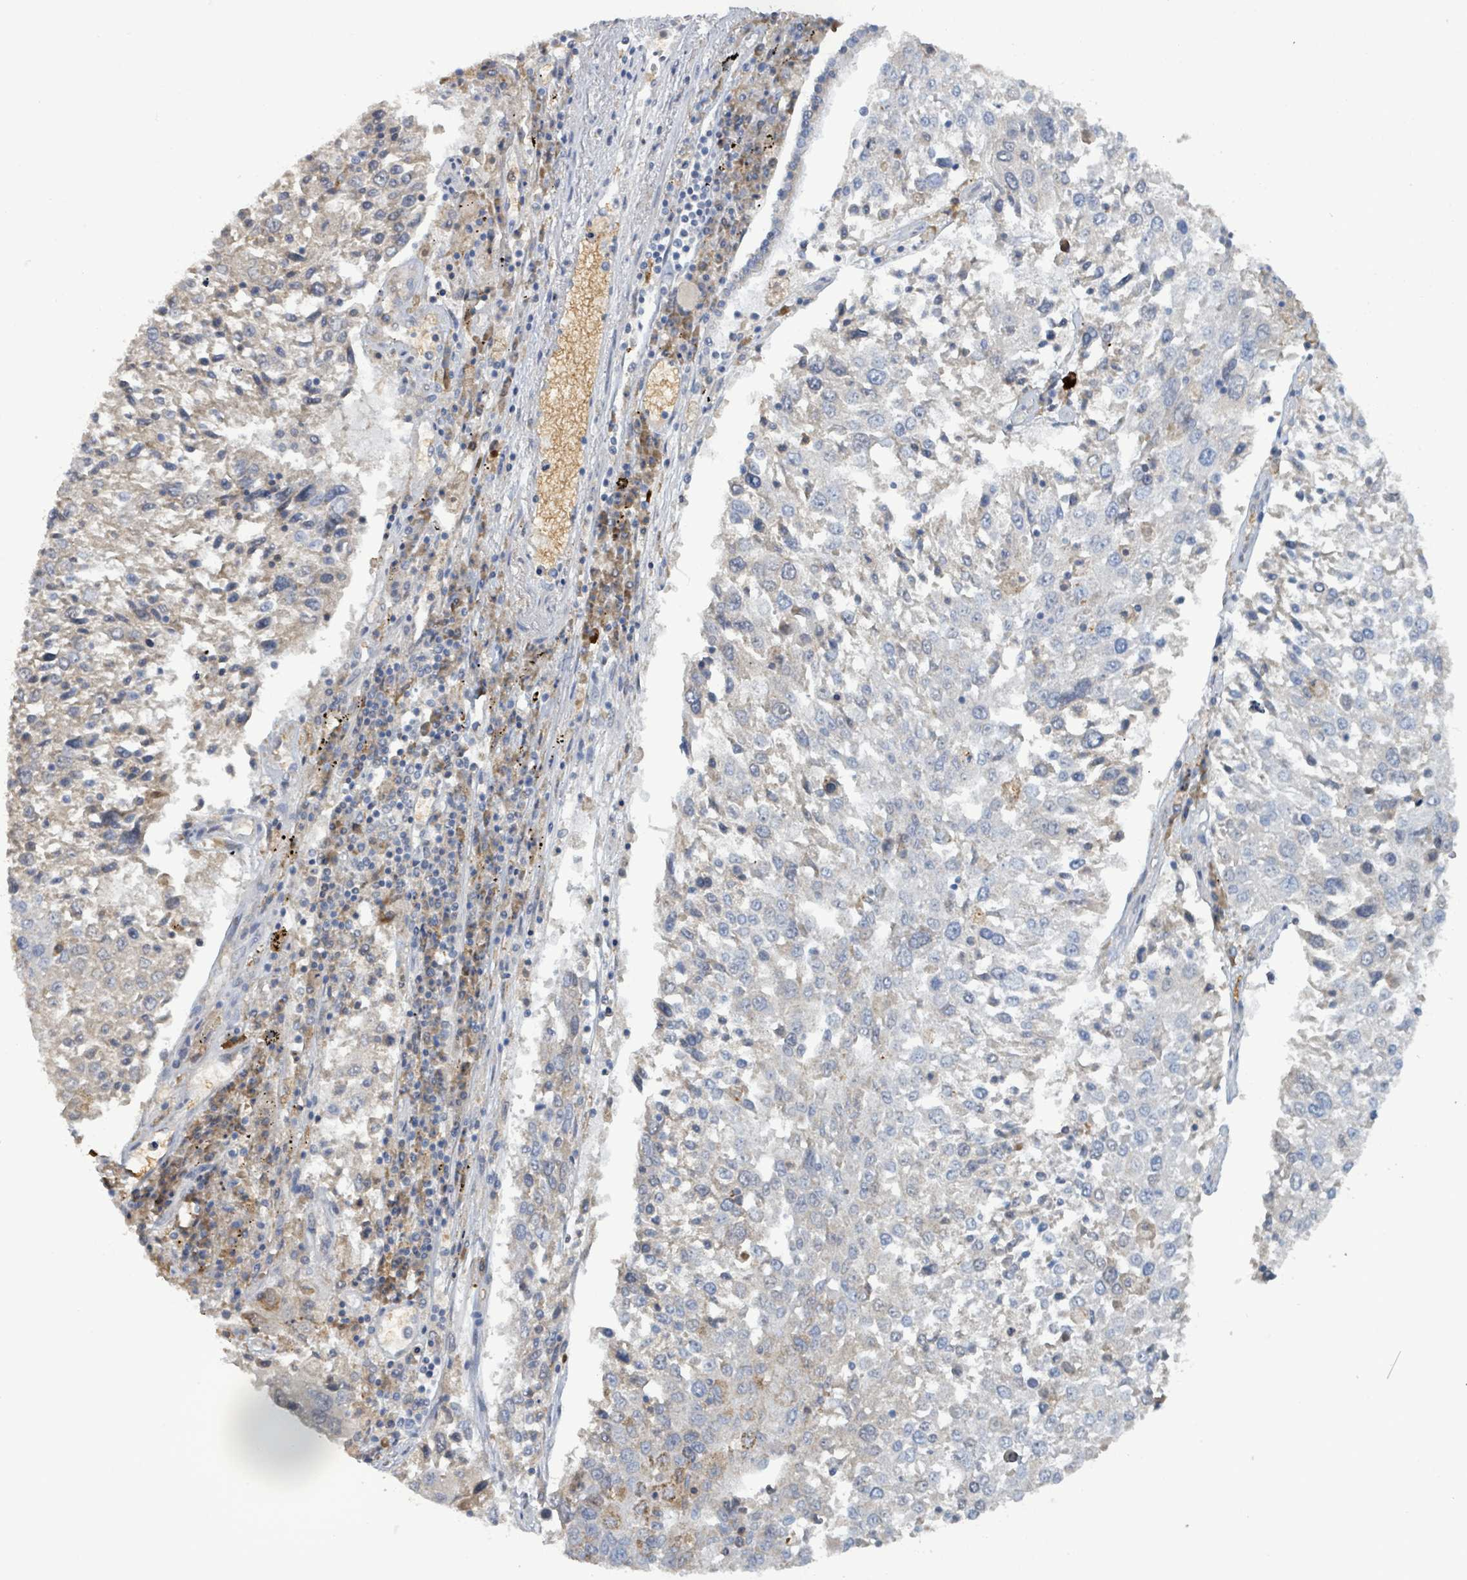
{"staining": {"intensity": "weak", "quantity": "25%-75%", "location": "cytoplasmic/membranous"}, "tissue": "lung cancer", "cell_type": "Tumor cells", "image_type": "cancer", "snomed": [{"axis": "morphology", "description": "Squamous cell carcinoma, NOS"}, {"axis": "topography", "description": "Lung"}], "caption": "Lung cancer tissue exhibits weak cytoplasmic/membranous staining in approximately 25%-75% of tumor cells, visualized by immunohistochemistry. The staining is performed using DAB (3,3'-diaminobenzidine) brown chromogen to label protein expression. The nuclei are counter-stained blue using hematoxylin.", "gene": "SEBOX", "patient": {"sex": "male", "age": 65}}